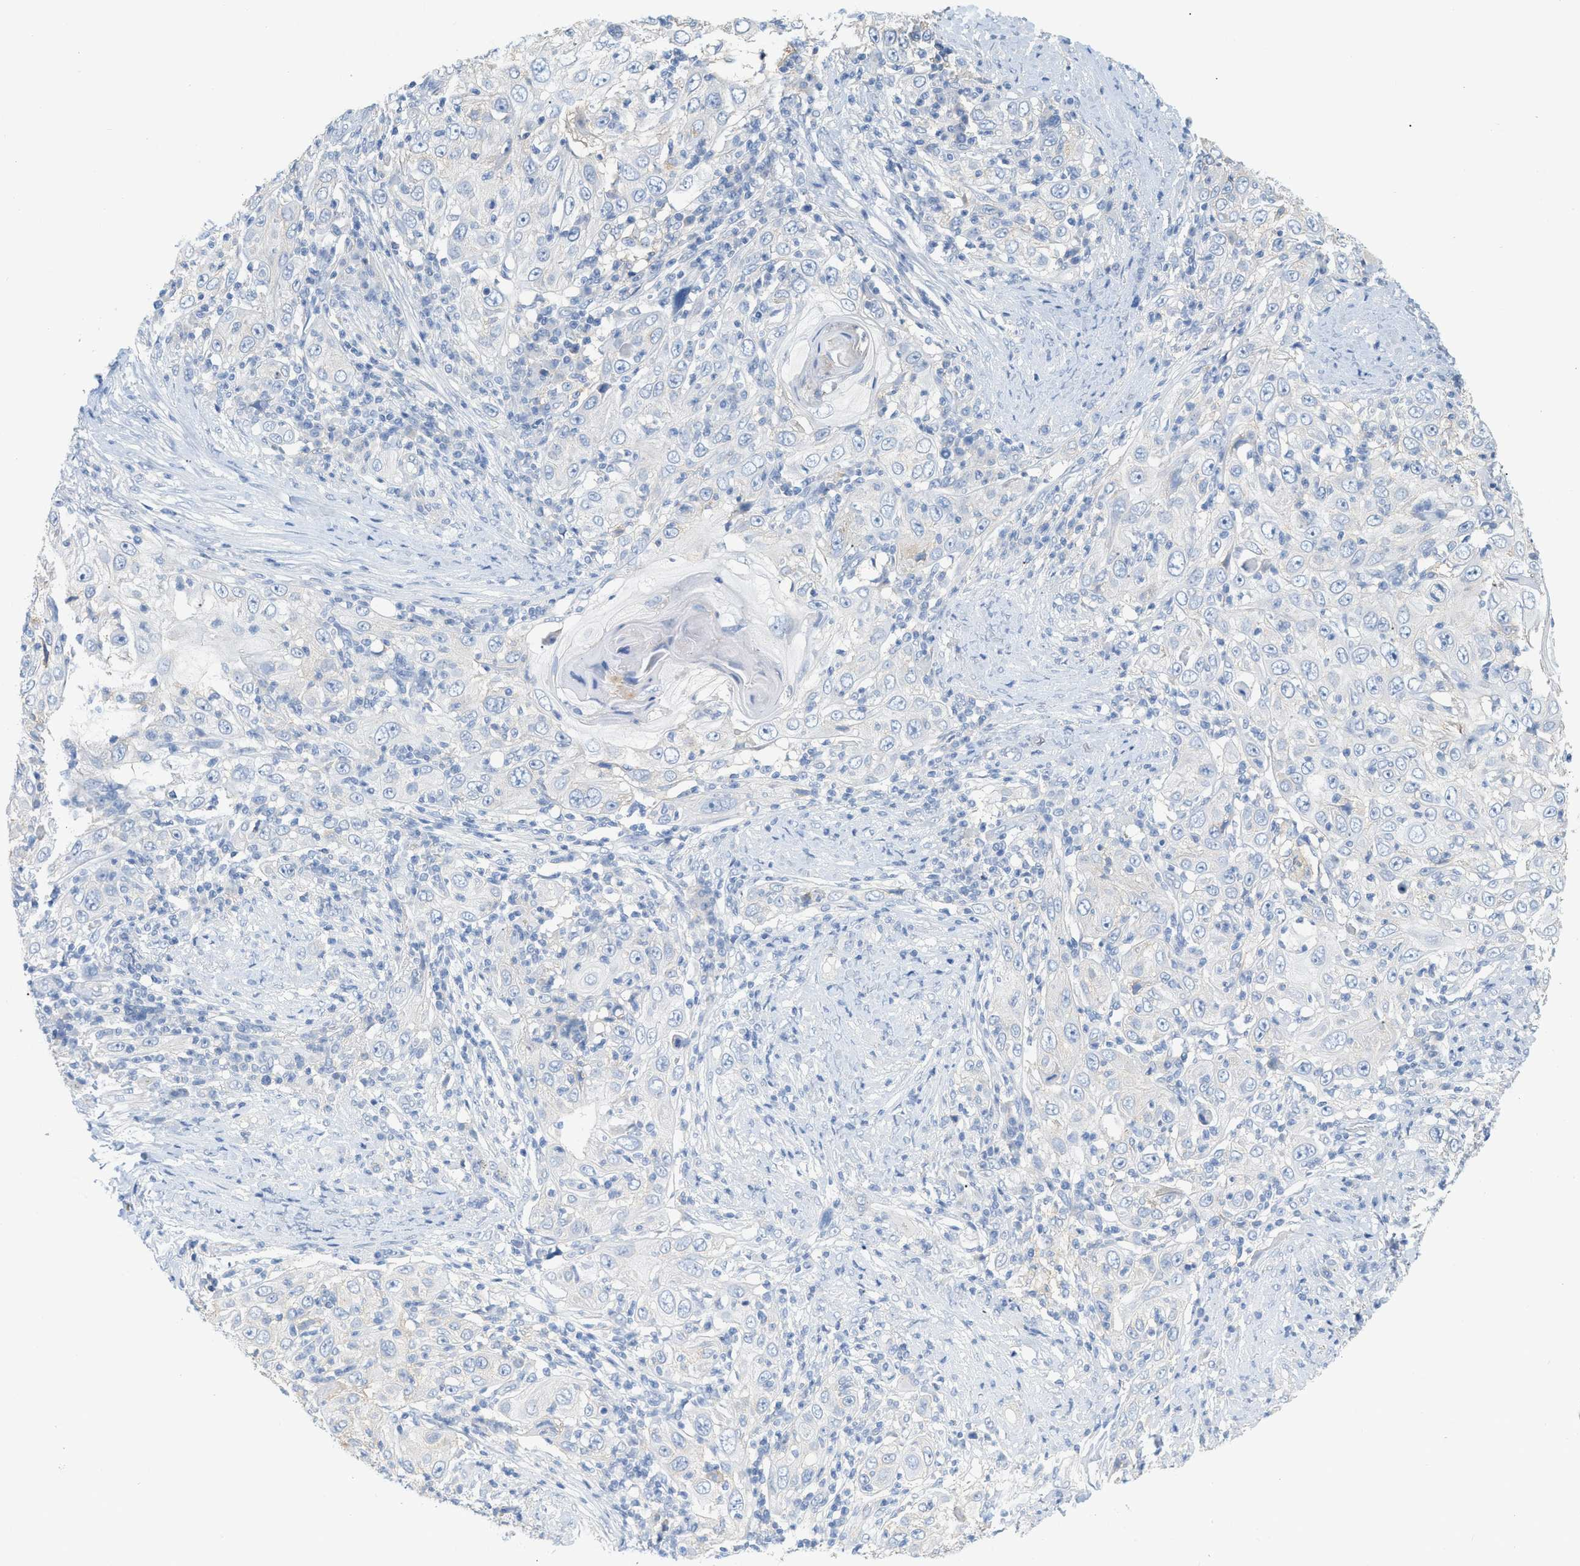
{"staining": {"intensity": "negative", "quantity": "none", "location": "none"}, "tissue": "skin cancer", "cell_type": "Tumor cells", "image_type": "cancer", "snomed": [{"axis": "morphology", "description": "Squamous cell carcinoma, NOS"}, {"axis": "topography", "description": "Skin"}], "caption": "Tumor cells show no significant protein staining in skin cancer.", "gene": "PAPPA", "patient": {"sex": "female", "age": 88}}